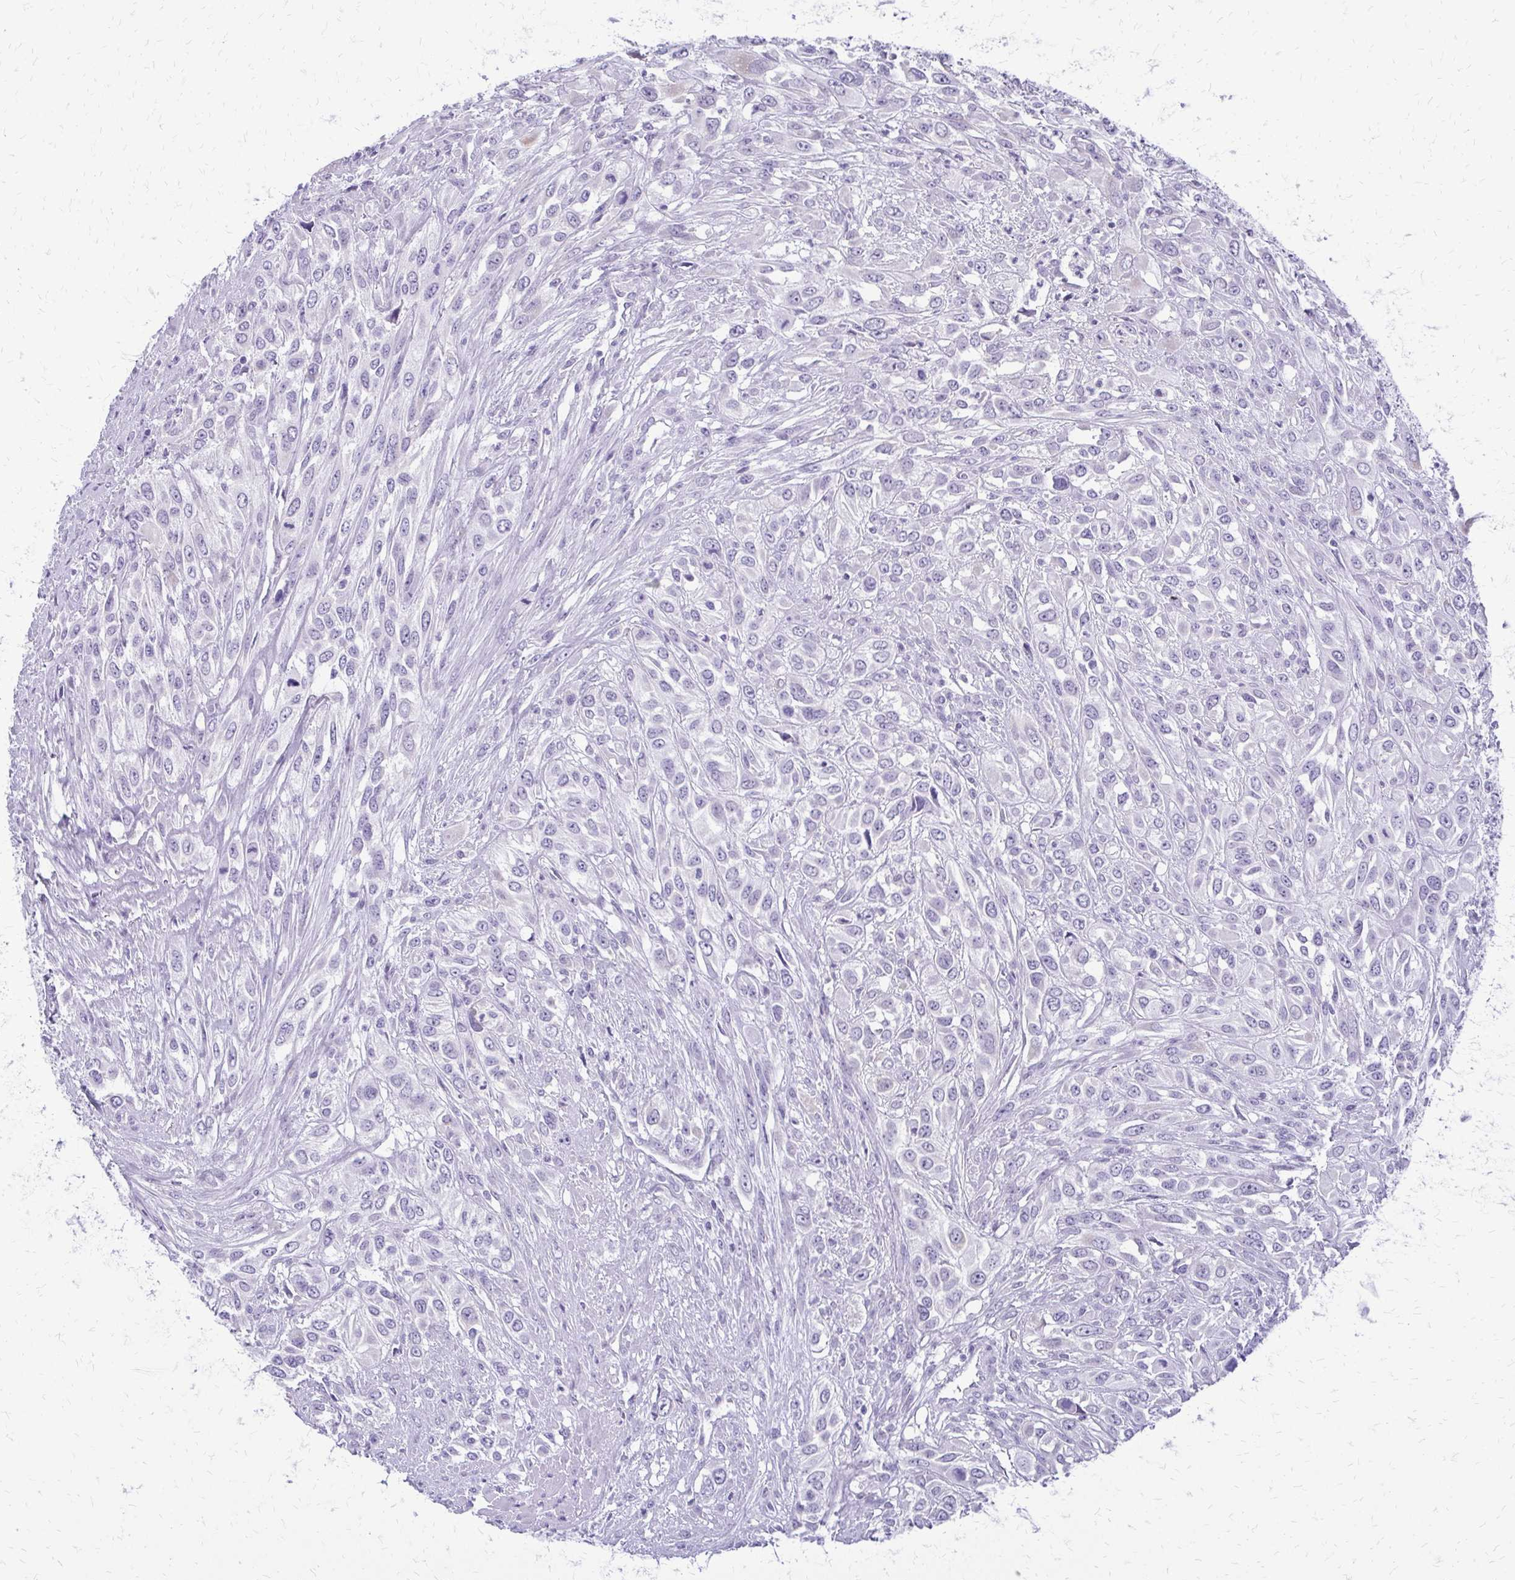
{"staining": {"intensity": "negative", "quantity": "none", "location": "none"}, "tissue": "urothelial cancer", "cell_type": "Tumor cells", "image_type": "cancer", "snomed": [{"axis": "morphology", "description": "Urothelial carcinoma, High grade"}, {"axis": "topography", "description": "Urinary bladder"}], "caption": "Immunohistochemistry (IHC) micrograph of neoplastic tissue: urothelial cancer stained with DAB exhibits no significant protein expression in tumor cells. (Immunohistochemistry, brightfield microscopy, high magnification).", "gene": "FAM162B", "patient": {"sex": "male", "age": 67}}